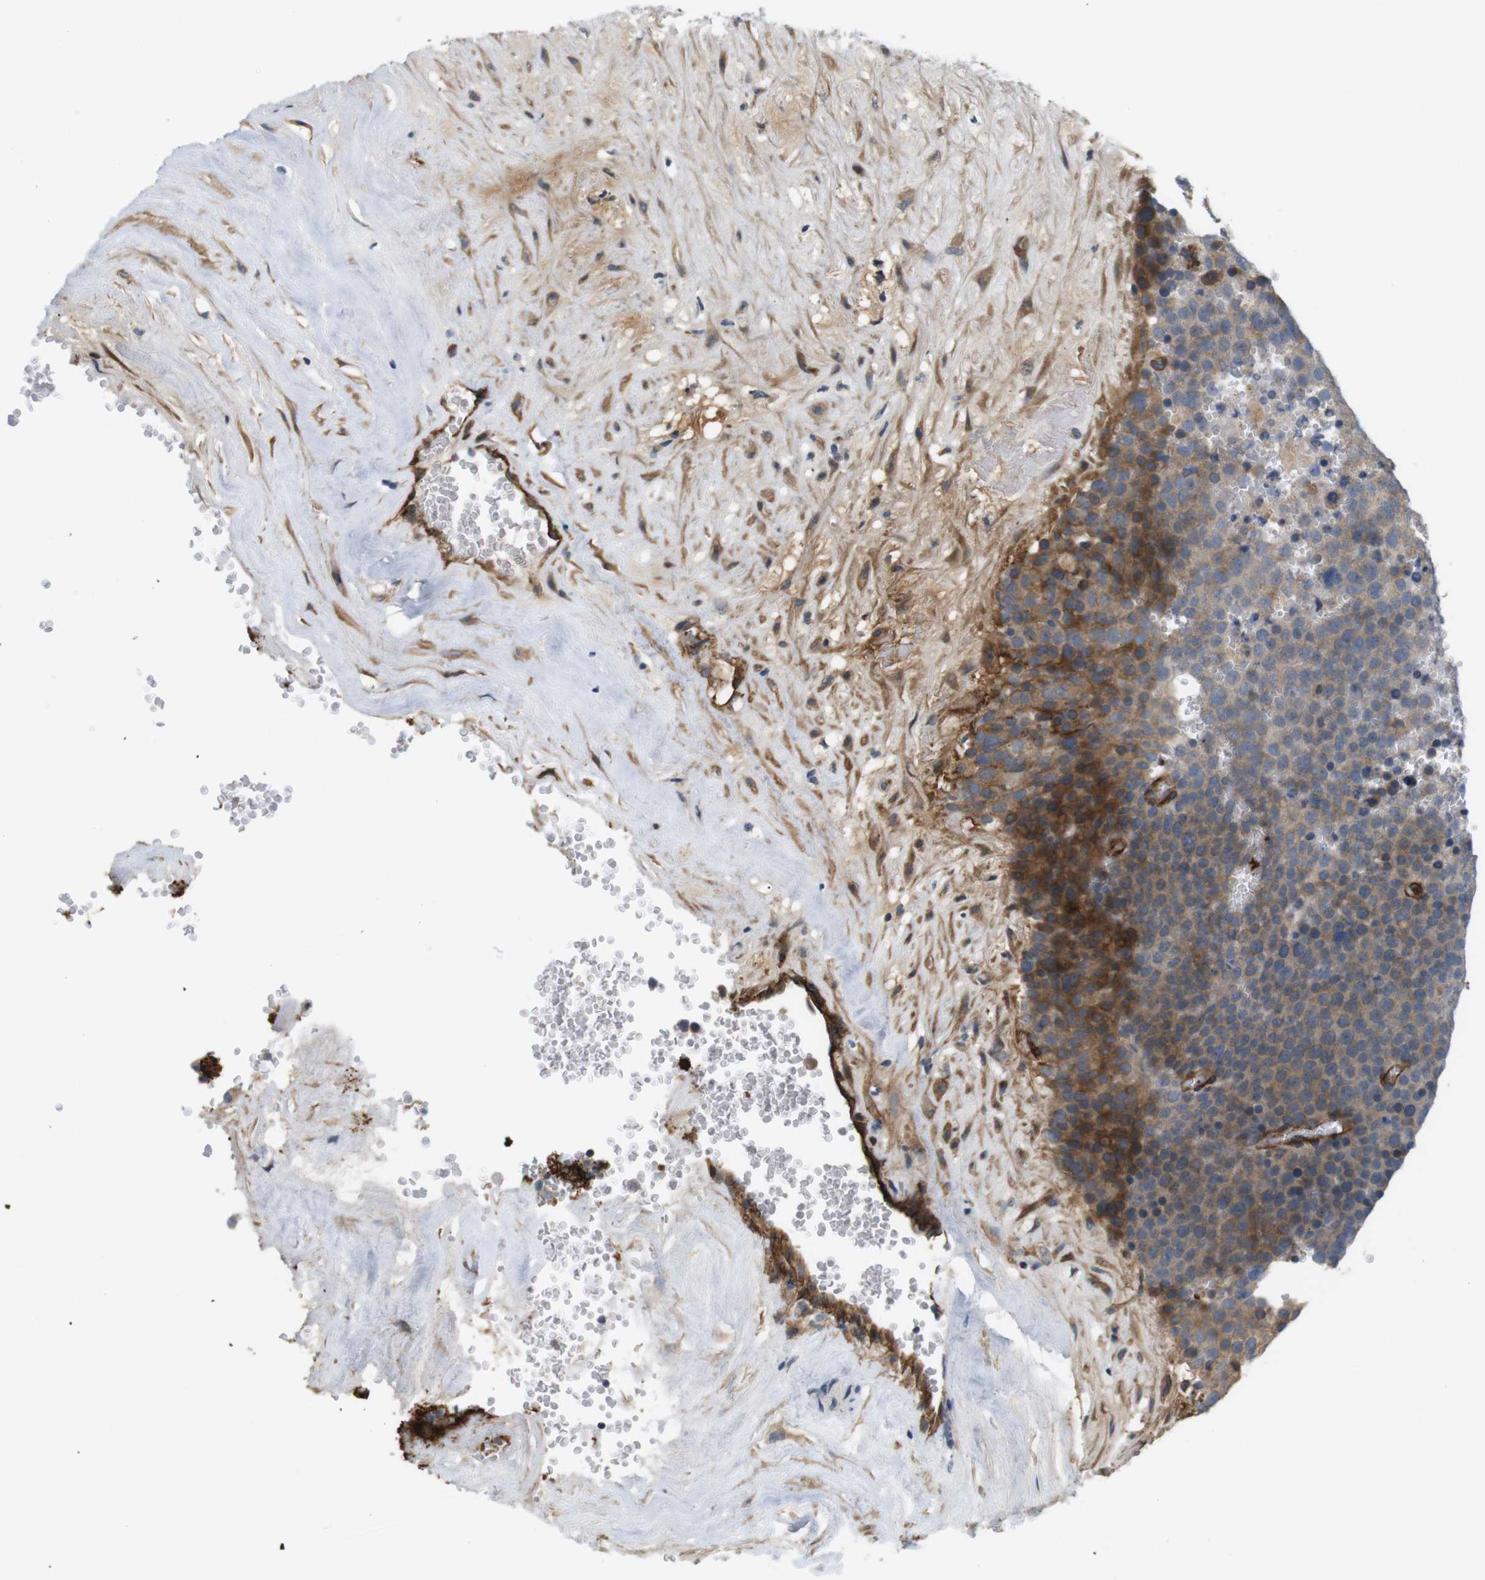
{"staining": {"intensity": "weak", "quantity": ">75%", "location": "cytoplasmic/membranous"}, "tissue": "testis cancer", "cell_type": "Tumor cells", "image_type": "cancer", "snomed": [{"axis": "morphology", "description": "Seminoma, NOS"}, {"axis": "topography", "description": "Testis"}], "caption": "This image reveals testis seminoma stained with IHC to label a protein in brown. The cytoplasmic/membranous of tumor cells show weak positivity for the protein. Nuclei are counter-stained blue.", "gene": "BVES", "patient": {"sex": "male", "age": 71}}